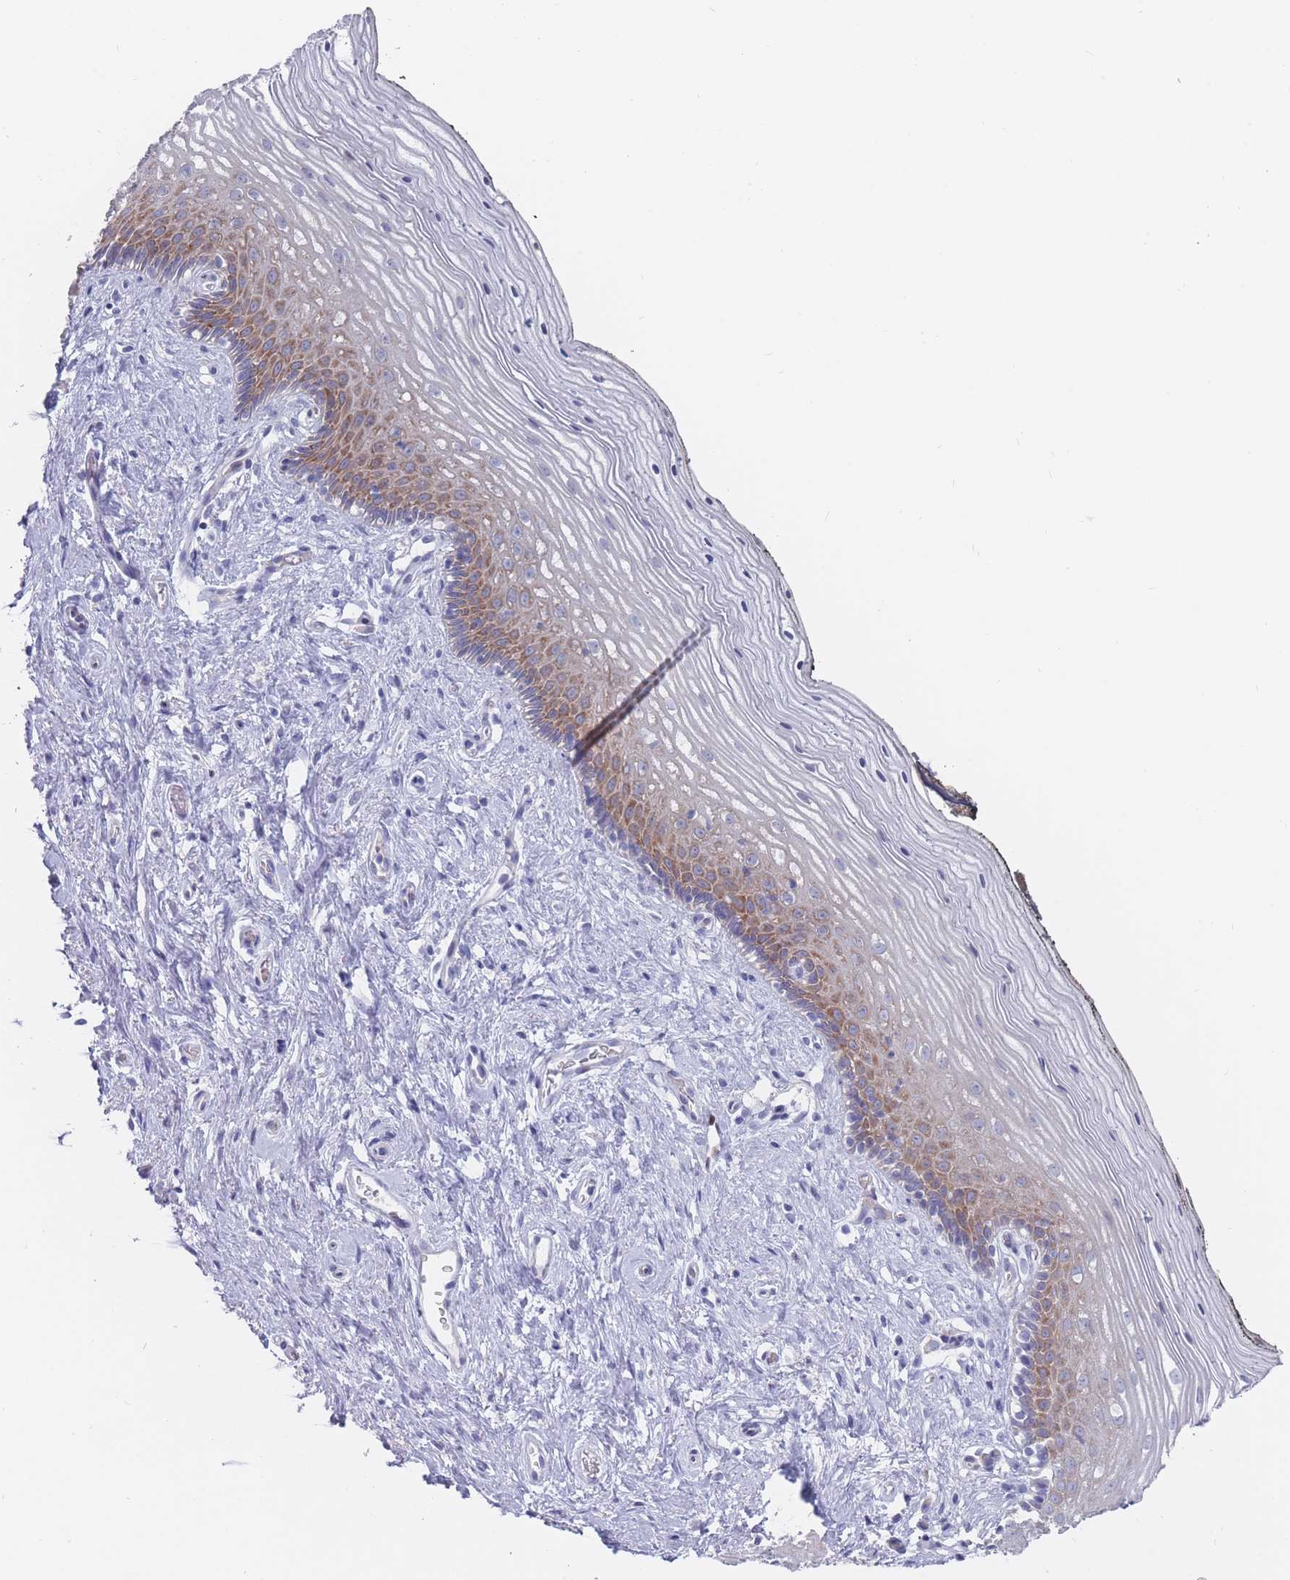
{"staining": {"intensity": "moderate", "quantity": "<25%", "location": "cytoplasmic/membranous"}, "tissue": "vagina", "cell_type": "Squamous epithelial cells", "image_type": "normal", "snomed": [{"axis": "morphology", "description": "Normal tissue, NOS"}, {"axis": "topography", "description": "Vagina"}], "caption": "This micrograph demonstrates immunohistochemistry (IHC) staining of unremarkable vagina, with low moderate cytoplasmic/membranous expression in approximately <25% of squamous epithelial cells.", "gene": "PIGU", "patient": {"sex": "female", "age": 47}}